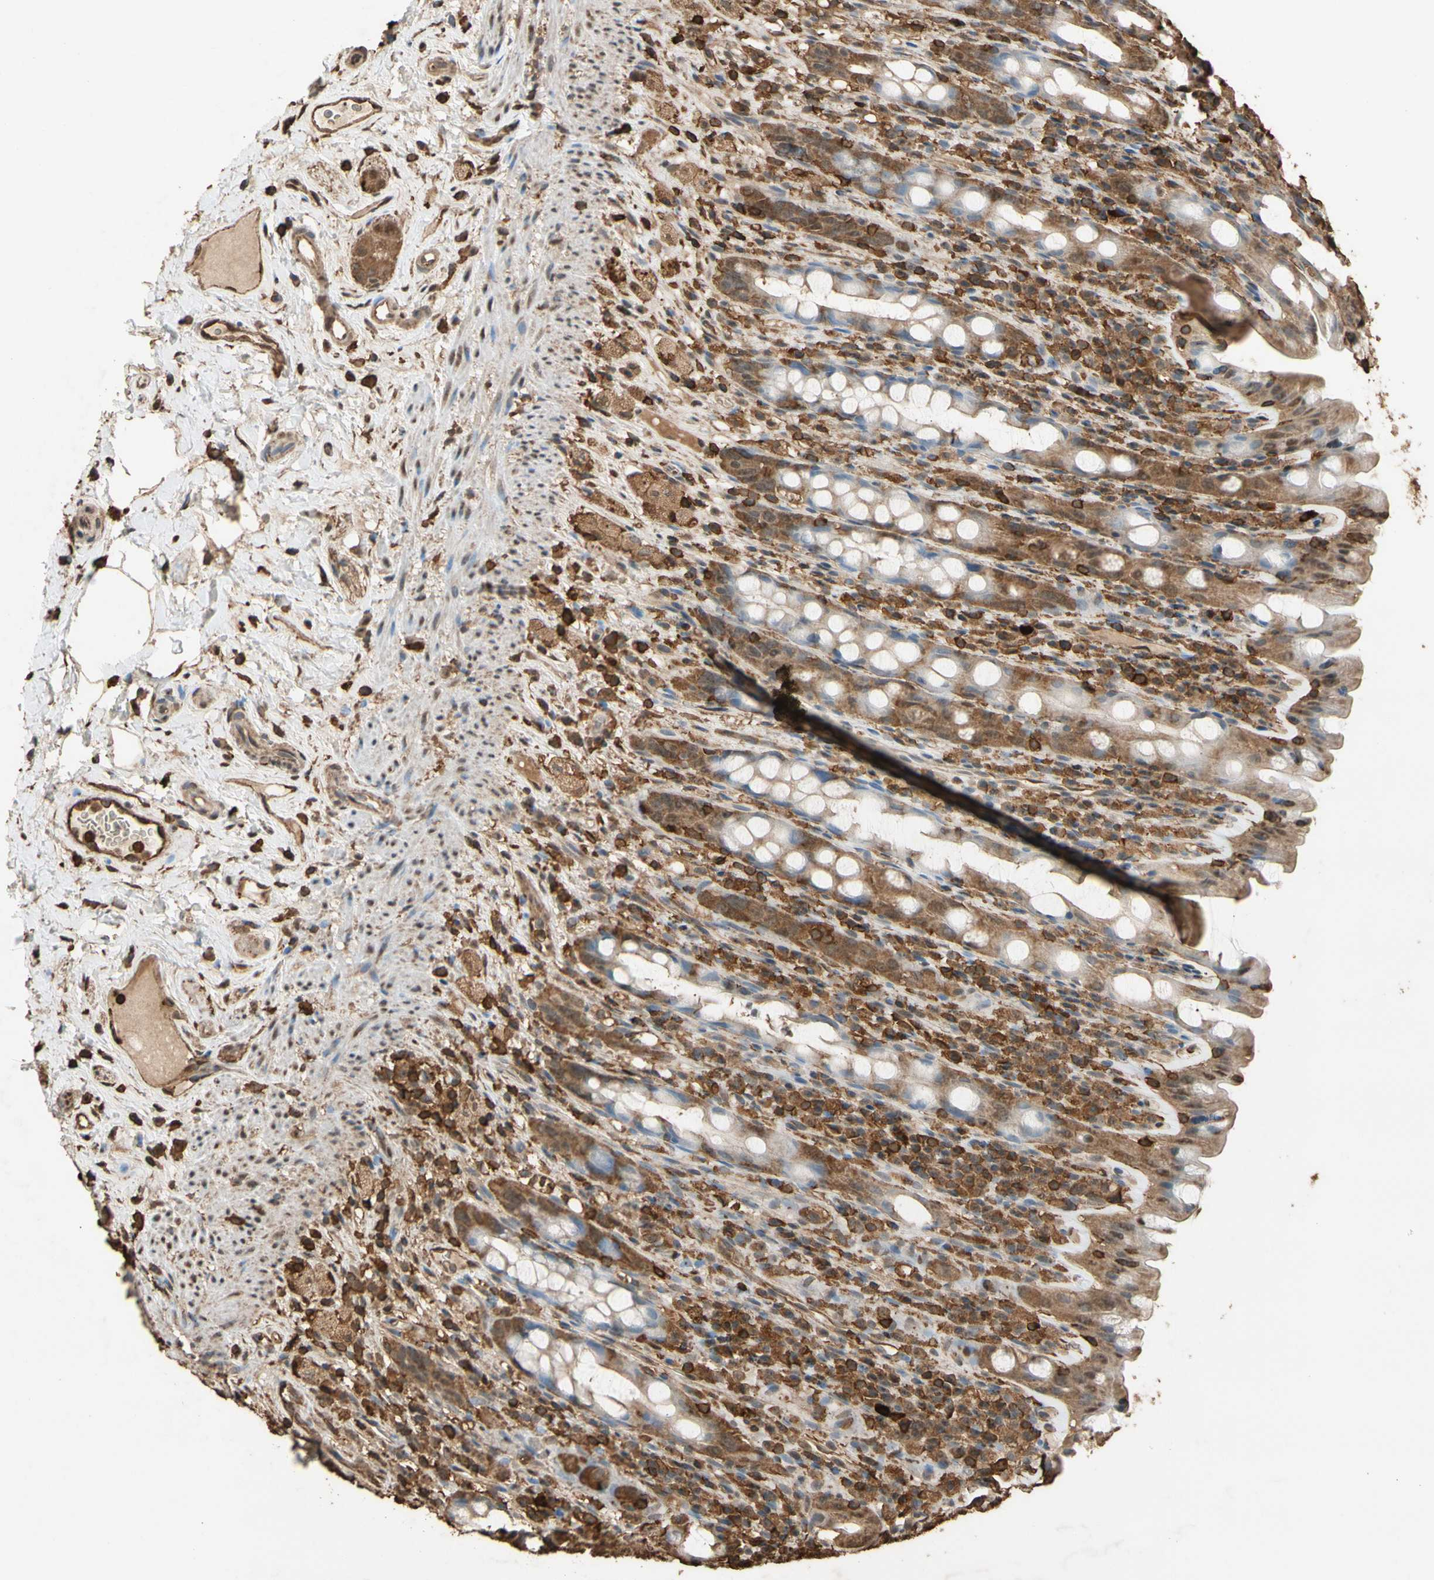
{"staining": {"intensity": "moderate", "quantity": ">75%", "location": "cytoplasmic/membranous"}, "tissue": "rectum", "cell_type": "Glandular cells", "image_type": "normal", "snomed": [{"axis": "morphology", "description": "Normal tissue, NOS"}, {"axis": "topography", "description": "Rectum"}], "caption": "Protein staining demonstrates moderate cytoplasmic/membranous positivity in about >75% of glandular cells in unremarkable rectum. Nuclei are stained in blue.", "gene": "TNFSF13B", "patient": {"sex": "male", "age": 44}}